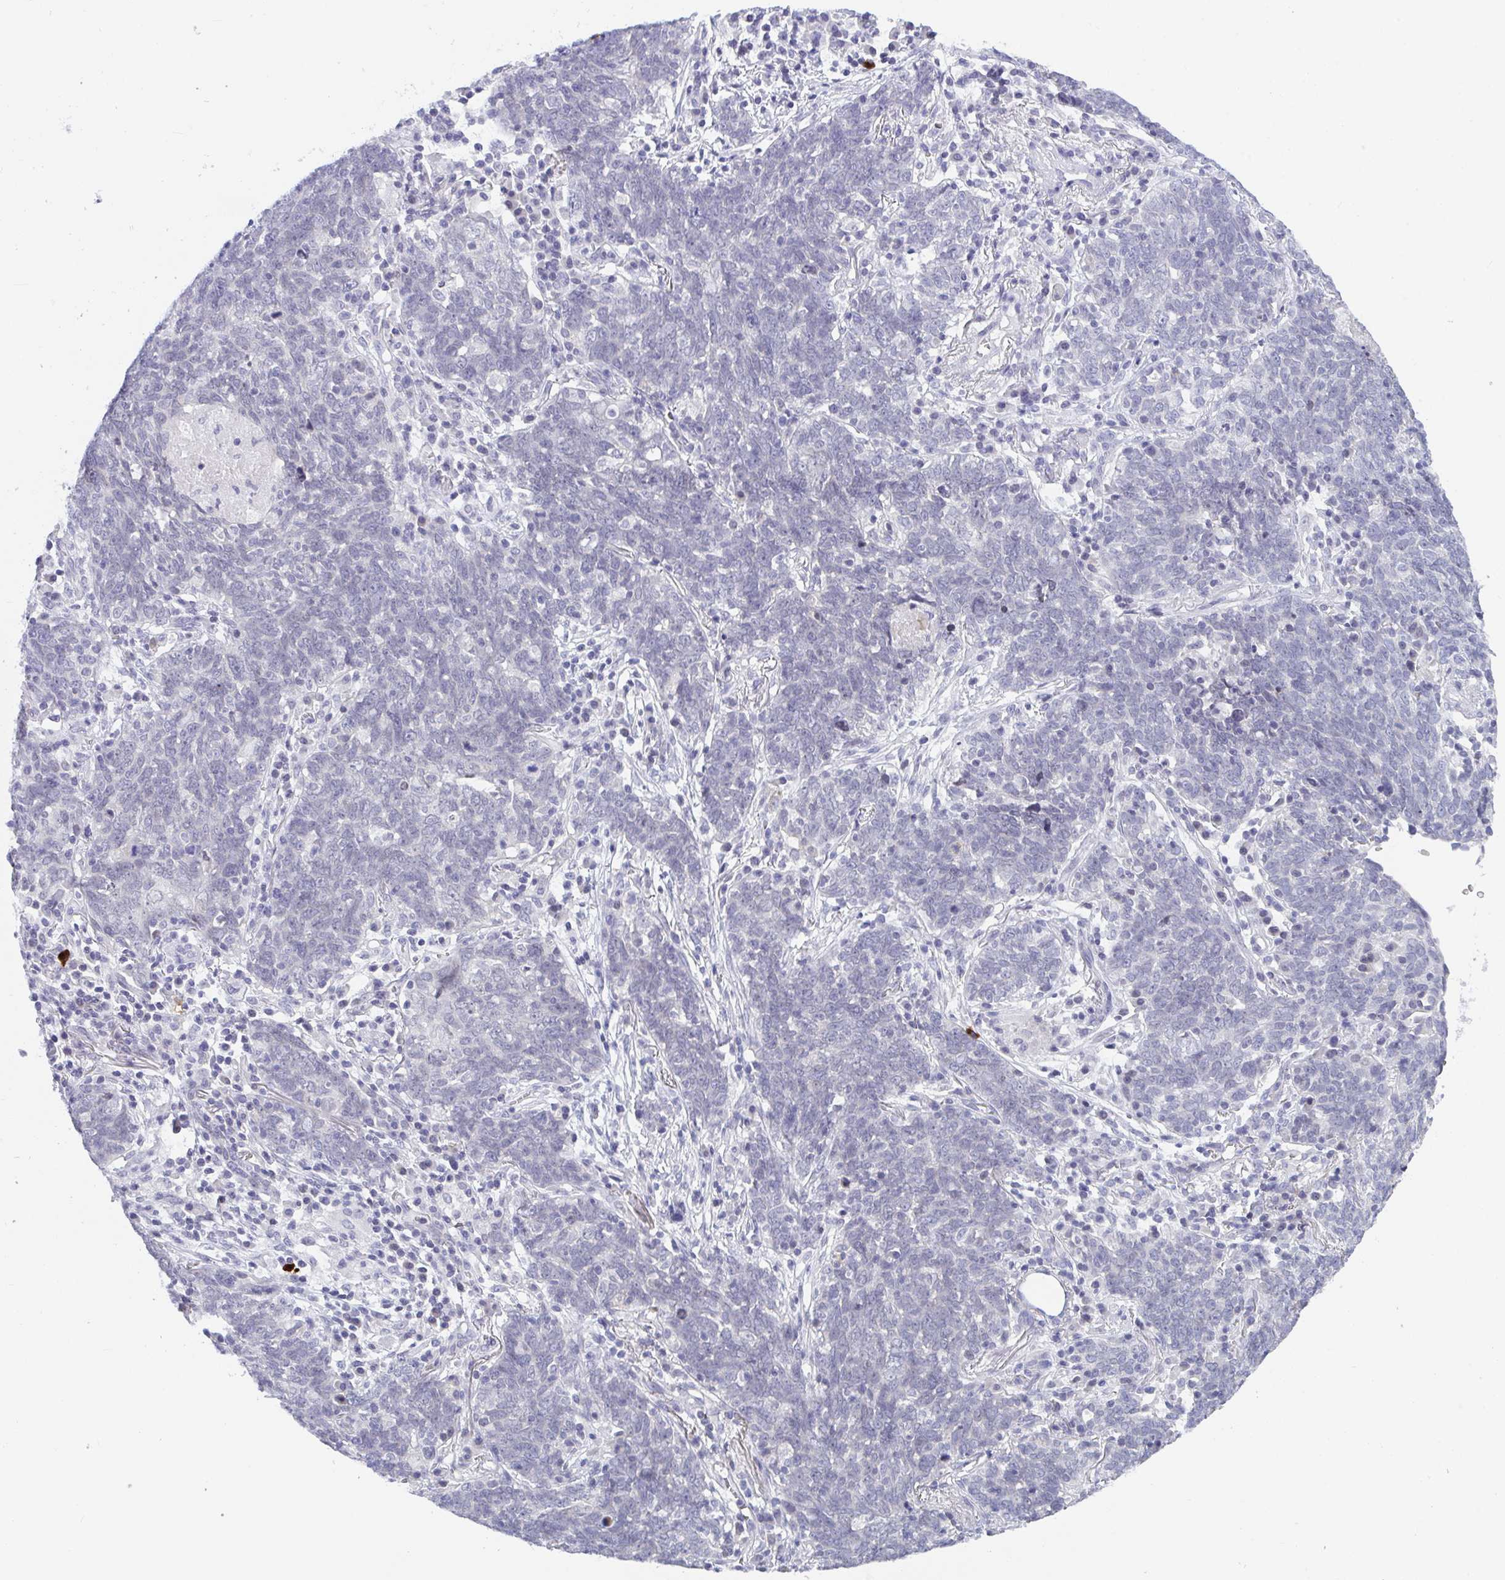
{"staining": {"intensity": "negative", "quantity": "none", "location": "none"}, "tissue": "lung cancer", "cell_type": "Tumor cells", "image_type": "cancer", "snomed": [{"axis": "morphology", "description": "Squamous cell carcinoma, NOS"}, {"axis": "topography", "description": "Lung"}], "caption": "Micrograph shows no significant protein staining in tumor cells of lung squamous cell carcinoma.", "gene": "BMAL2", "patient": {"sex": "female", "age": 72}}